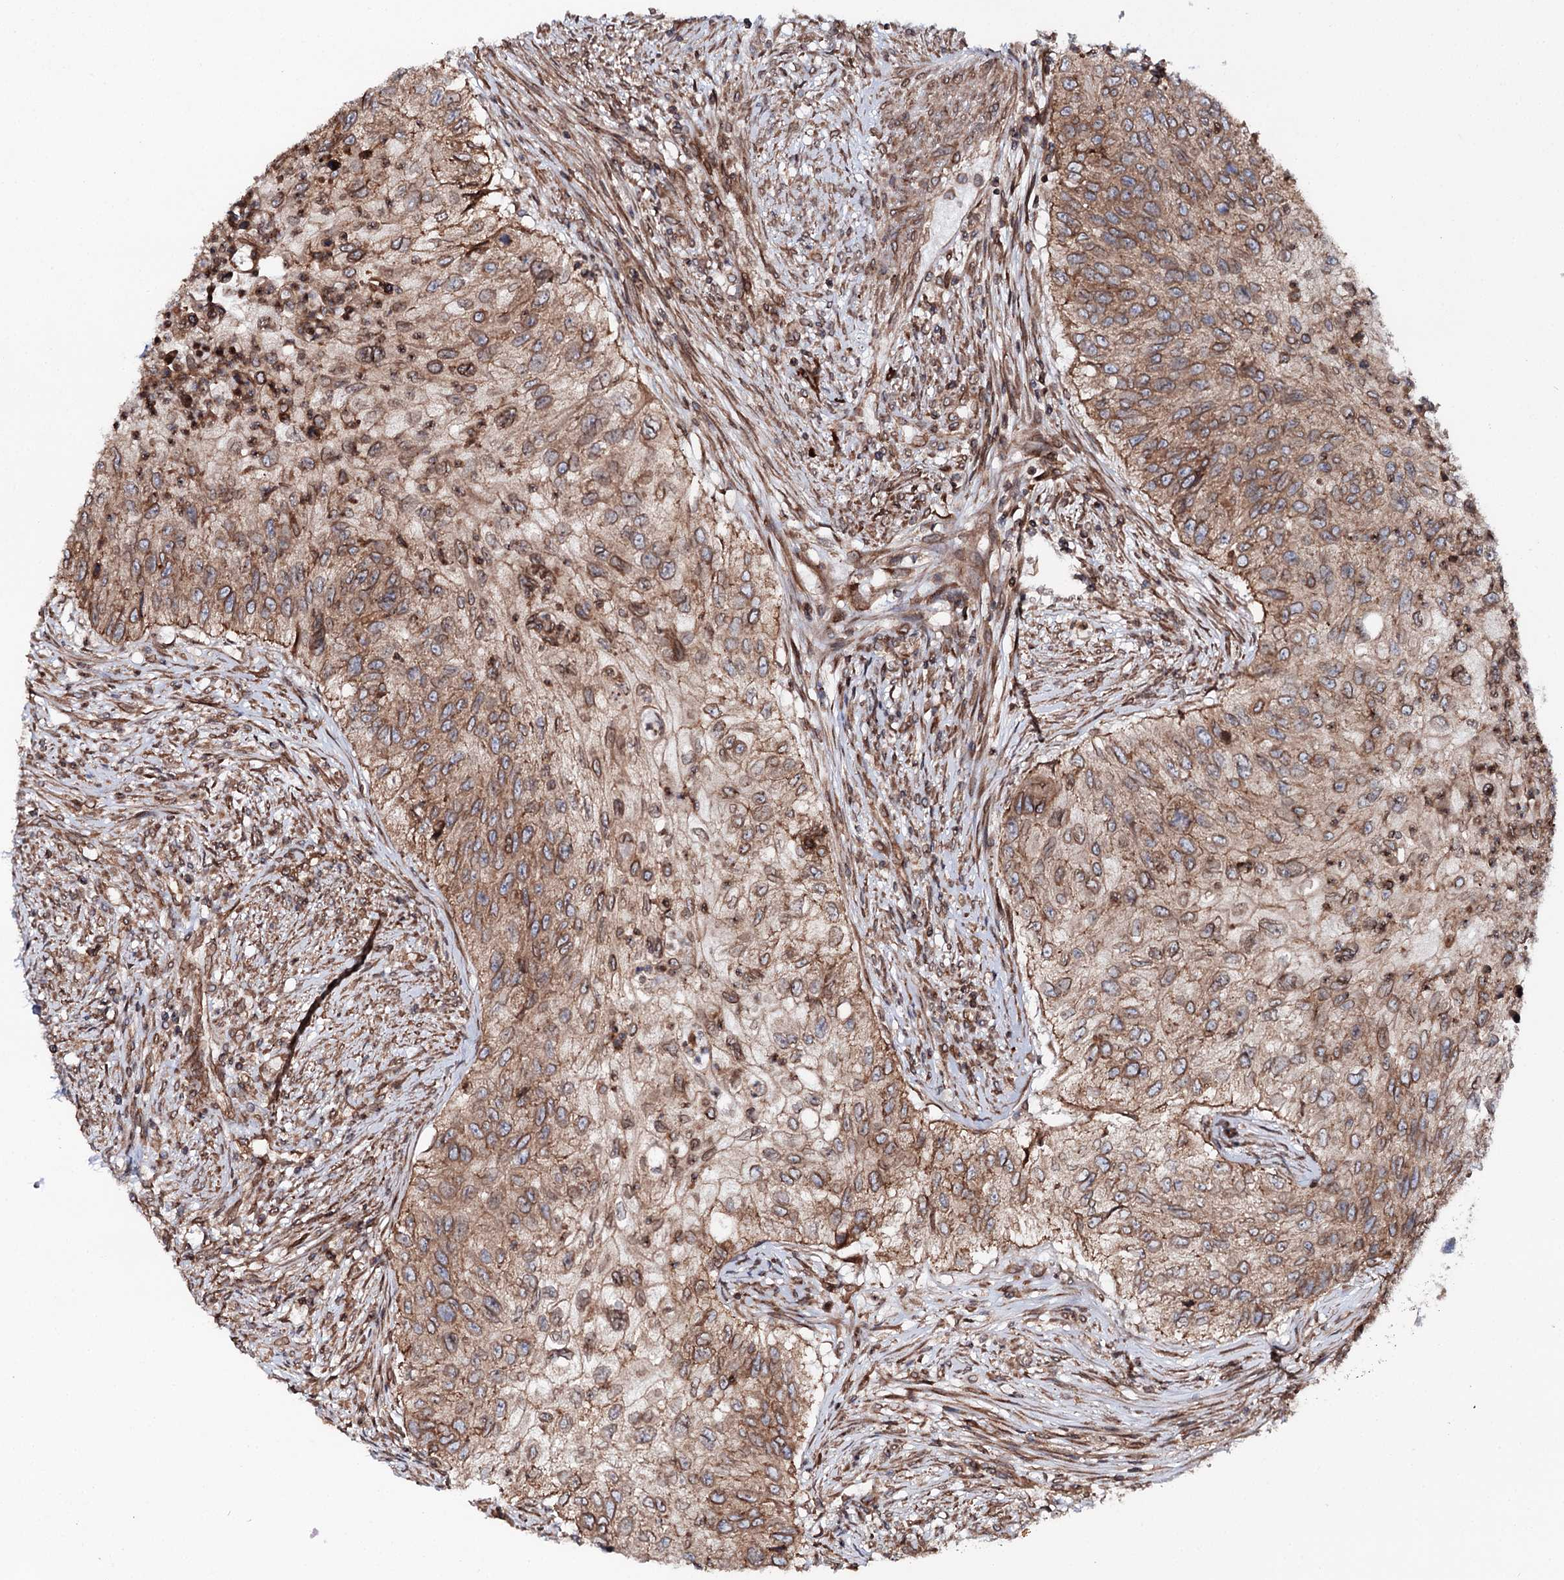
{"staining": {"intensity": "moderate", "quantity": ">75%", "location": "cytoplasmic/membranous,nuclear"}, "tissue": "urothelial cancer", "cell_type": "Tumor cells", "image_type": "cancer", "snomed": [{"axis": "morphology", "description": "Urothelial carcinoma, High grade"}, {"axis": "topography", "description": "Urinary bladder"}], "caption": "Immunohistochemical staining of urothelial carcinoma (high-grade) displays medium levels of moderate cytoplasmic/membranous and nuclear positivity in approximately >75% of tumor cells.", "gene": "FGFR1OP2", "patient": {"sex": "female", "age": 60}}